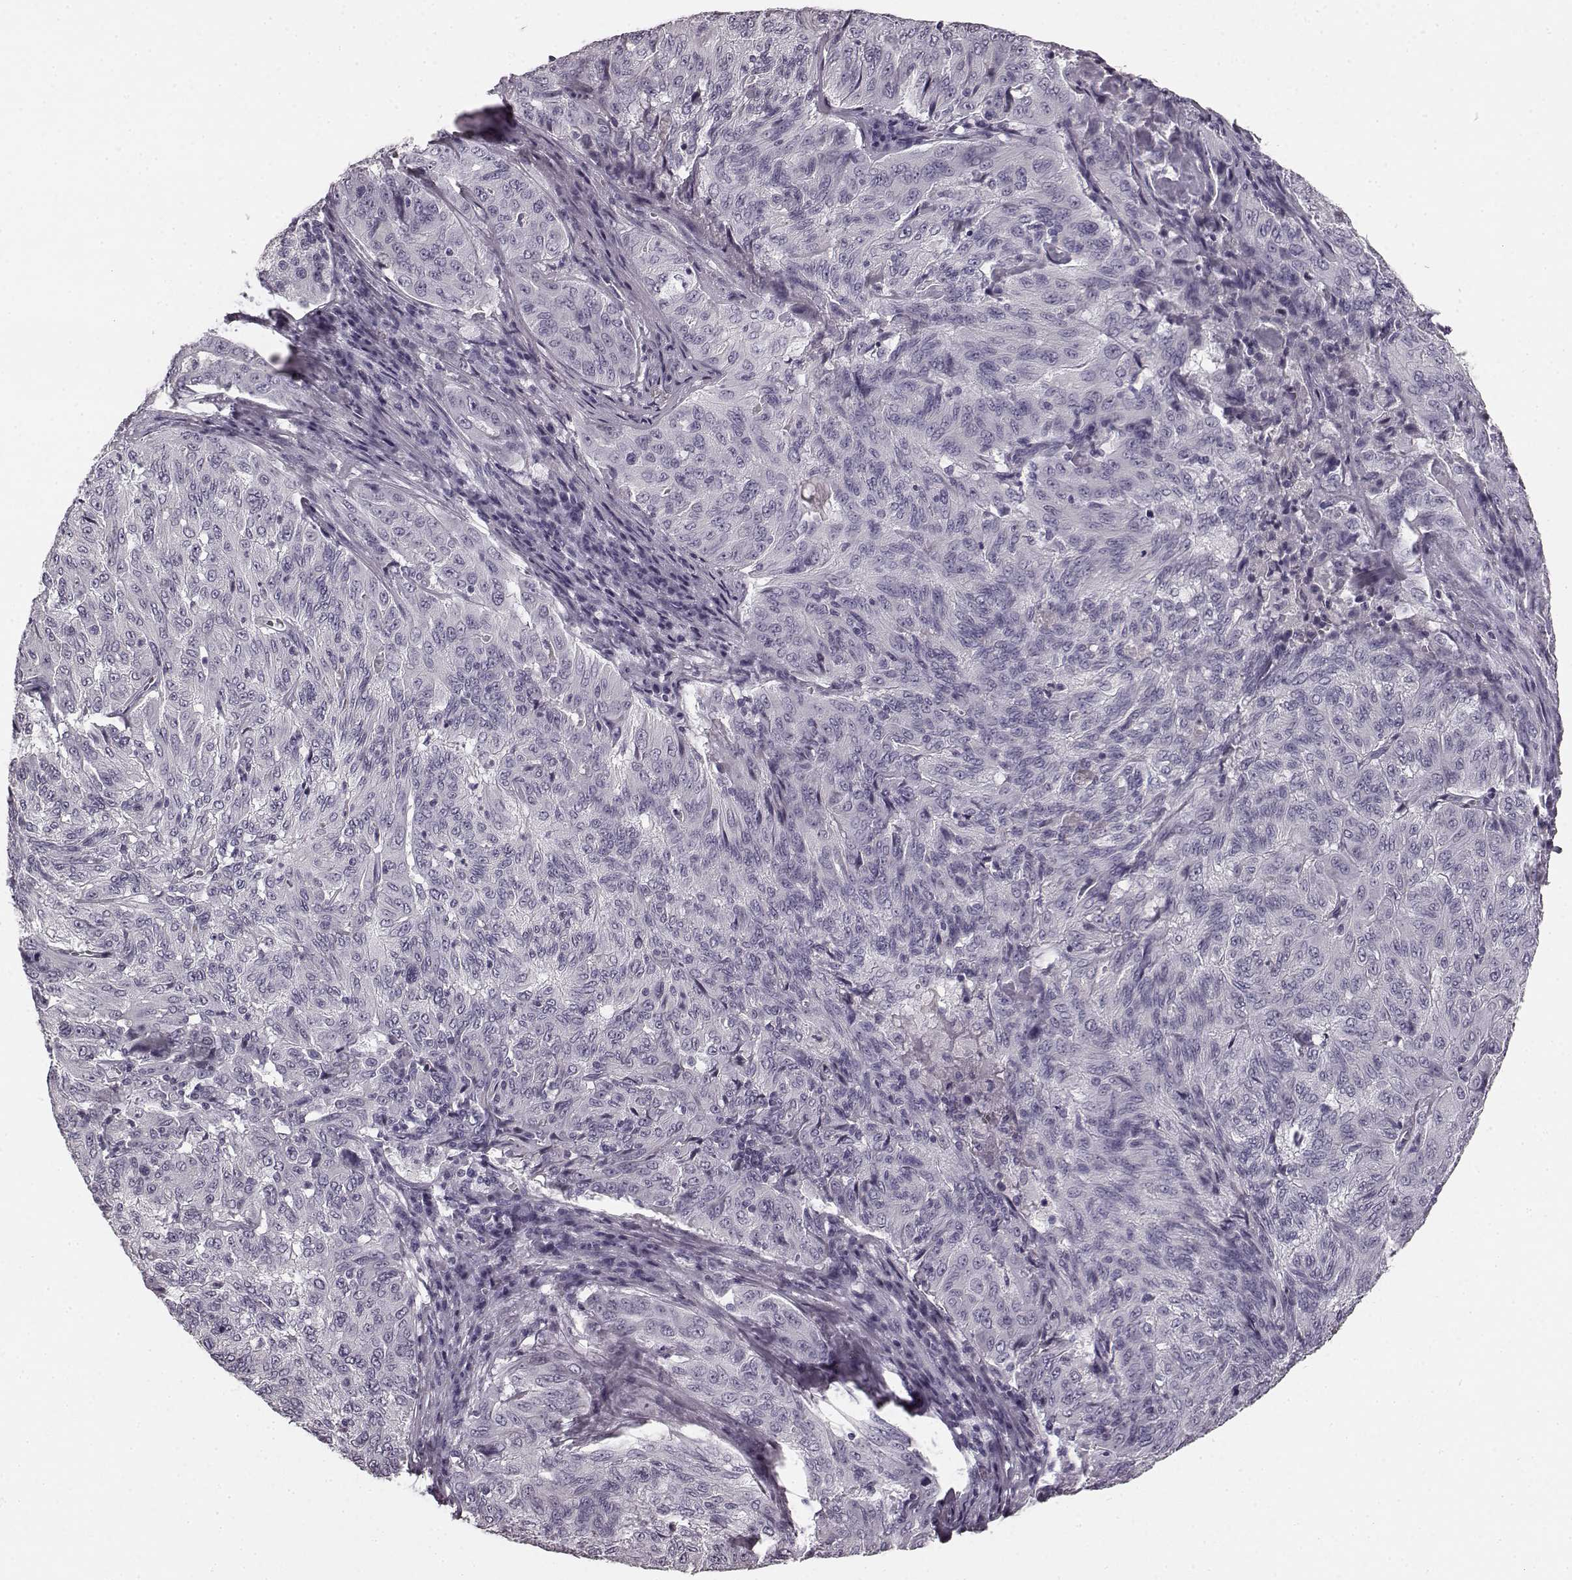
{"staining": {"intensity": "negative", "quantity": "none", "location": "none"}, "tissue": "pancreatic cancer", "cell_type": "Tumor cells", "image_type": "cancer", "snomed": [{"axis": "morphology", "description": "Adenocarcinoma, NOS"}, {"axis": "topography", "description": "Pancreas"}], "caption": "Pancreatic cancer (adenocarcinoma) was stained to show a protein in brown. There is no significant staining in tumor cells. (DAB (3,3'-diaminobenzidine) IHC, high magnification).", "gene": "TMPRSS15", "patient": {"sex": "male", "age": 63}}